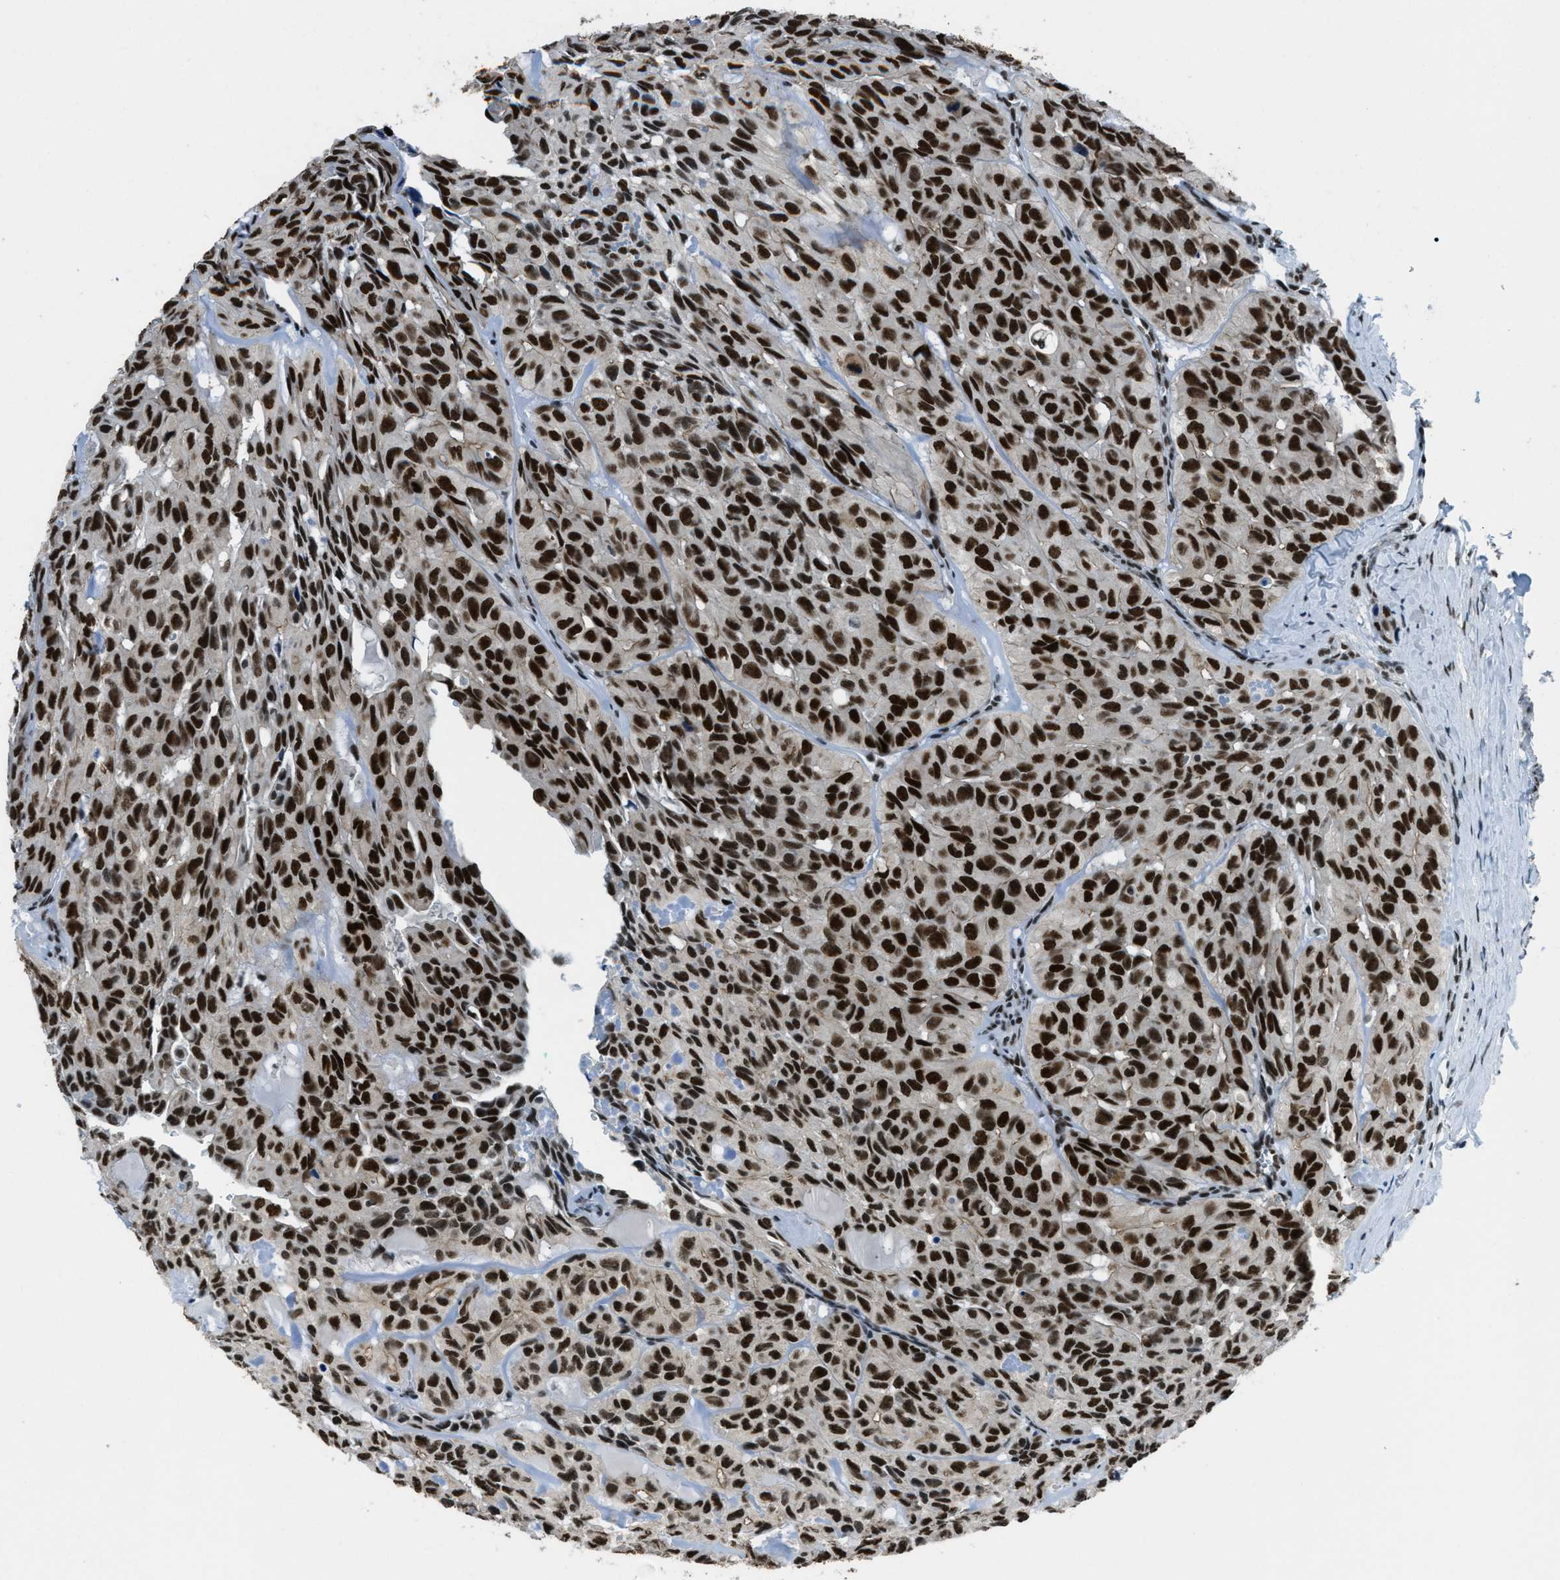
{"staining": {"intensity": "strong", "quantity": ">75%", "location": "nuclear"}, "tissue": "head and neck cancer", "cell_type": "Tumor cells", "image_type": "cancer", "snomed": [{"axis": "morphology", "description": "Adenocarcinoma, NOS"}, {"axis": "topography", "description": "Salivary gland, NOS"}, {"axis": "topography", "description": "Head-Neck"}], "caption": "A brown stain shows strong nuclear expression of a protein in human head and neck adenocarcinoma tumor cells.", "gene": "GATAD2B", "patient": {"sex": "female", "age": 76}}